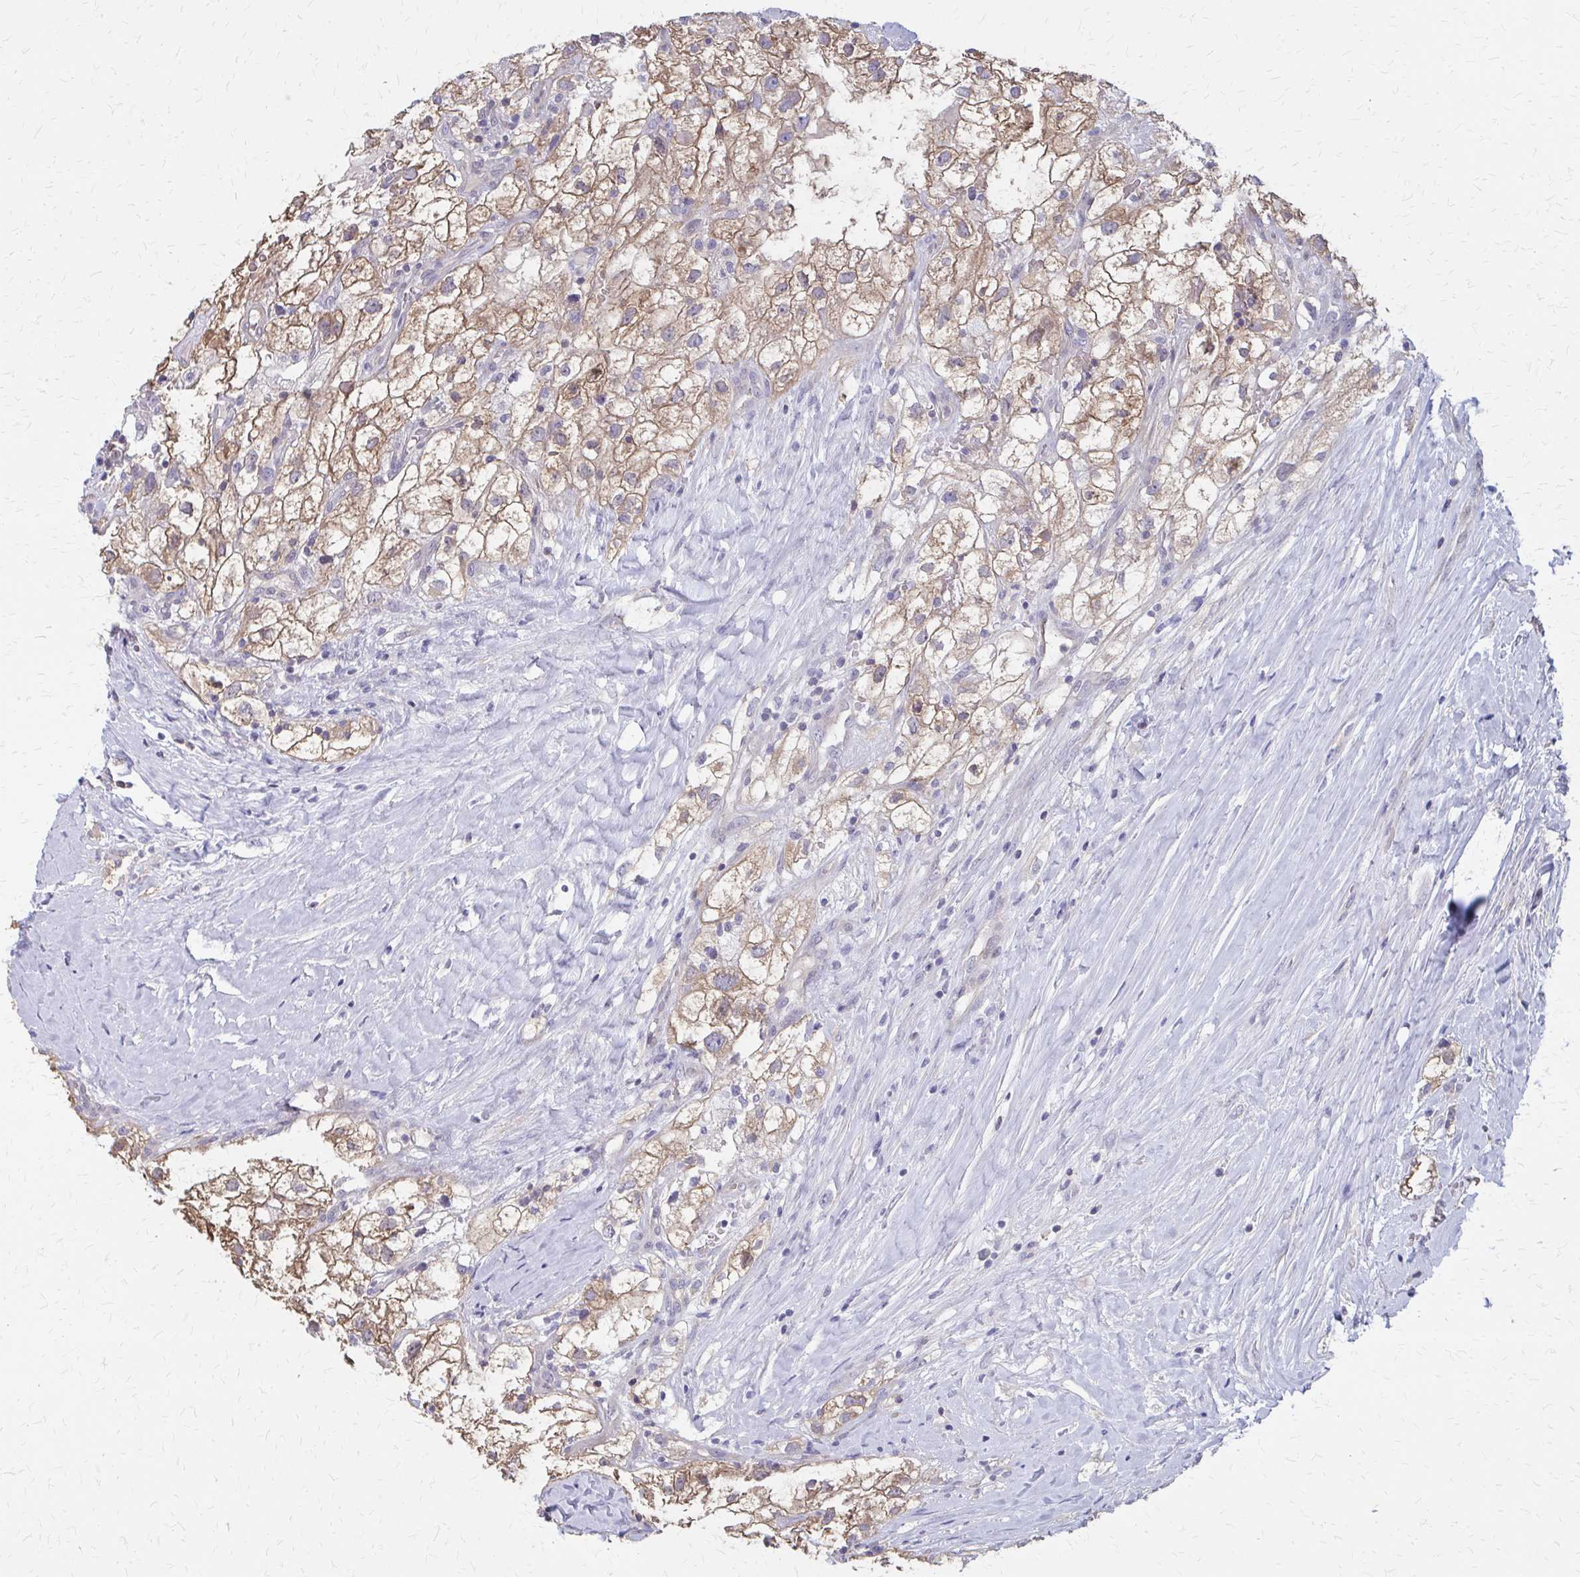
{"staining": {"intensity": "moderate", "quantity": ">75%", "location": "cytoplasmic/membranous"}, "tissue": "renal cancer", "cell_type": "Tumor cells", "image_type": "cancer", "snomed": [{"axis": "morphology", "description": "Adenocarcinoma, NOS"}, {"axis": "topography", "description": "Kidney"}], "caption": "About >75% of tumor cells in human renal adenocarcinoma exhibit moderate cytoplasmic/membranous protein expression as visualized by brown immunohistochemical staining.", "gene": "IFI44L", "patient": {"sex": "male", "age": 59}}